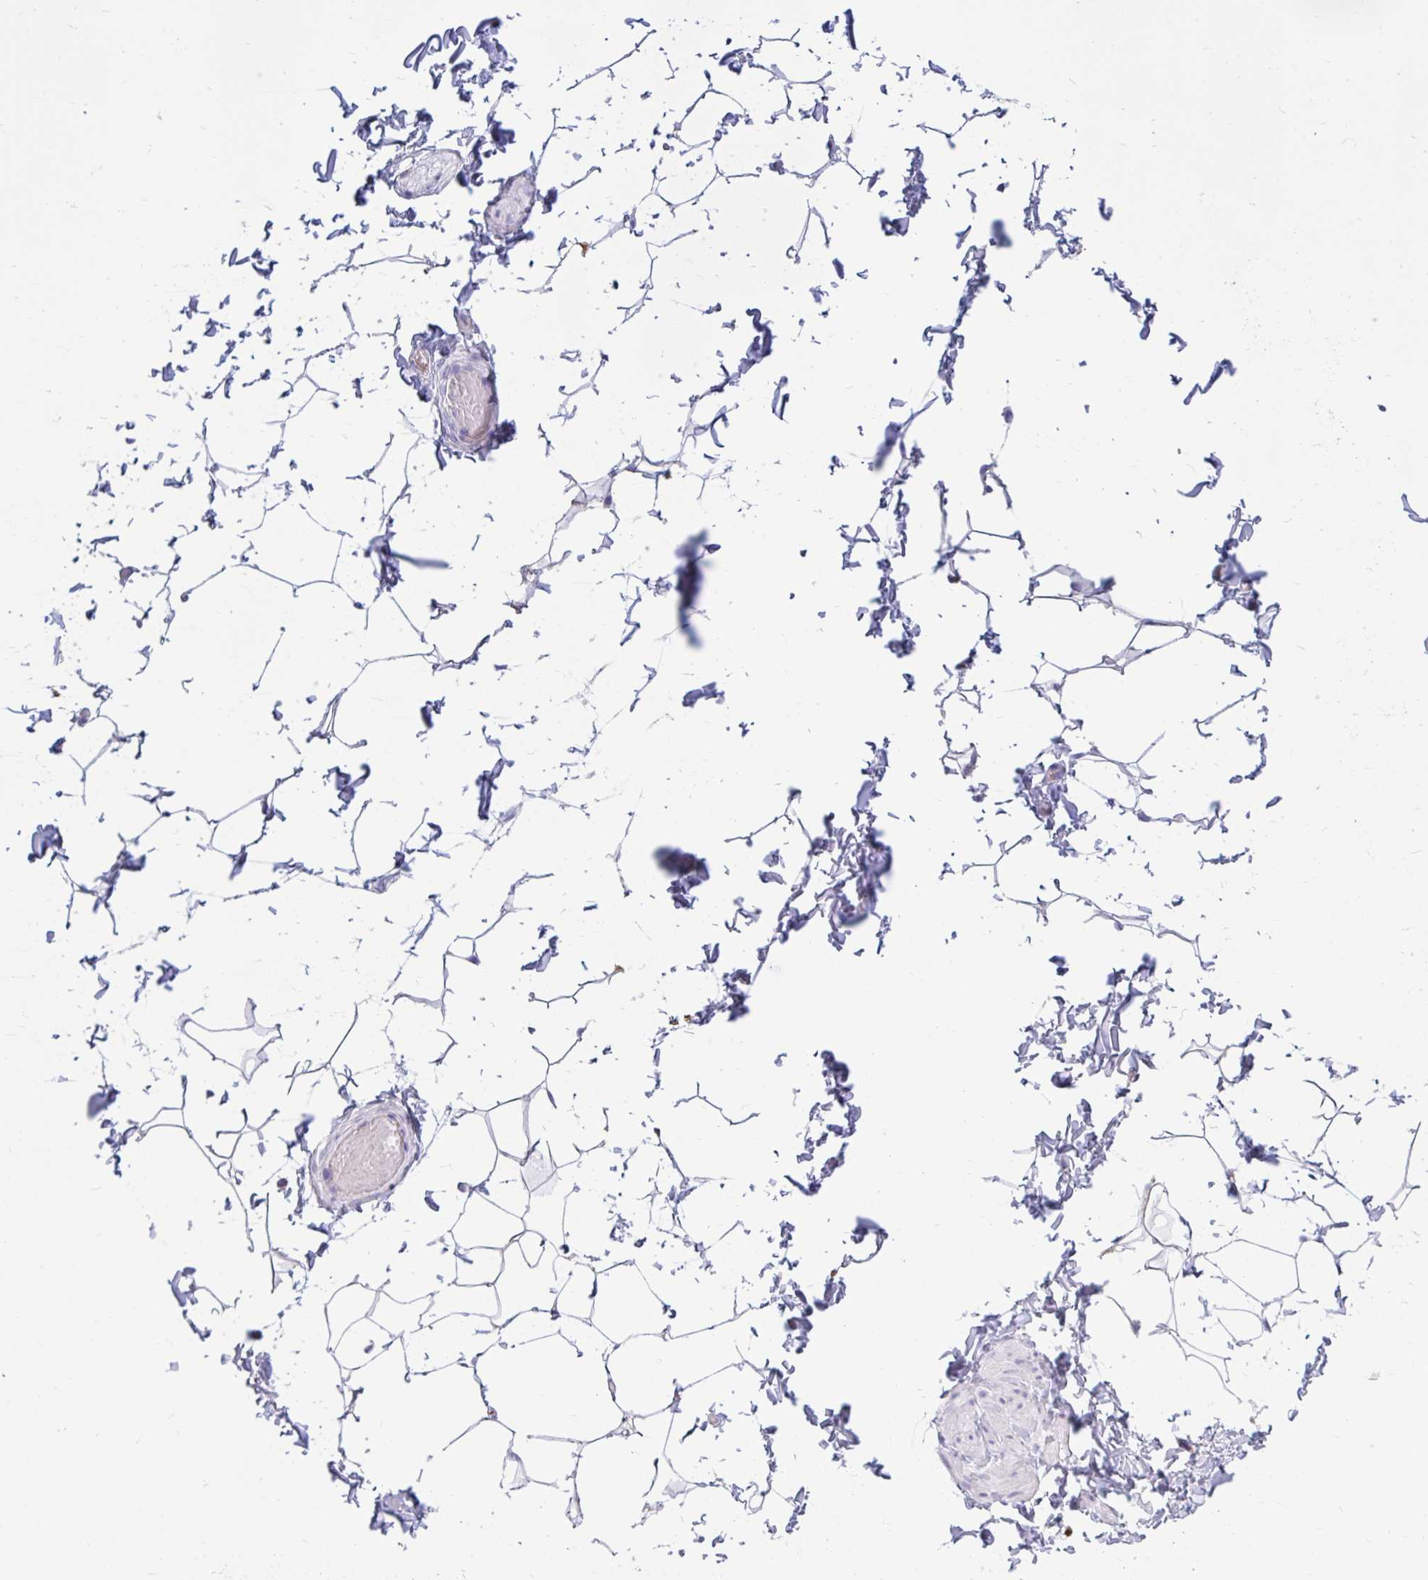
{"staining": {"intensity": "negative", "quantity": "none", "location": "none"}, "tissue": "adipose tissue", "cell_type": "Adipocytes", "image_type": "normal", "snomed": [{"axis": "morphology", "description": "Normal tissue, NOS"}, {"axis": "topography", "description": "Soft tissue"}, {"axis": "topography", "description": "Adipose tissue"}, {"axis": "topography", "description": "Vascular tissue"}, {"axis": "topography", "description": "Peripheral nerve tissue"}], "caption": "There is no significant positivity in adipocytes of adipose tissue. (Brightfield microscopy of DAB (3,3'-diaminobenzidine) immunohistochemistry at high magnification).", "gene": "FAM219B", "patient": {"sex": "male", "age": 29}}